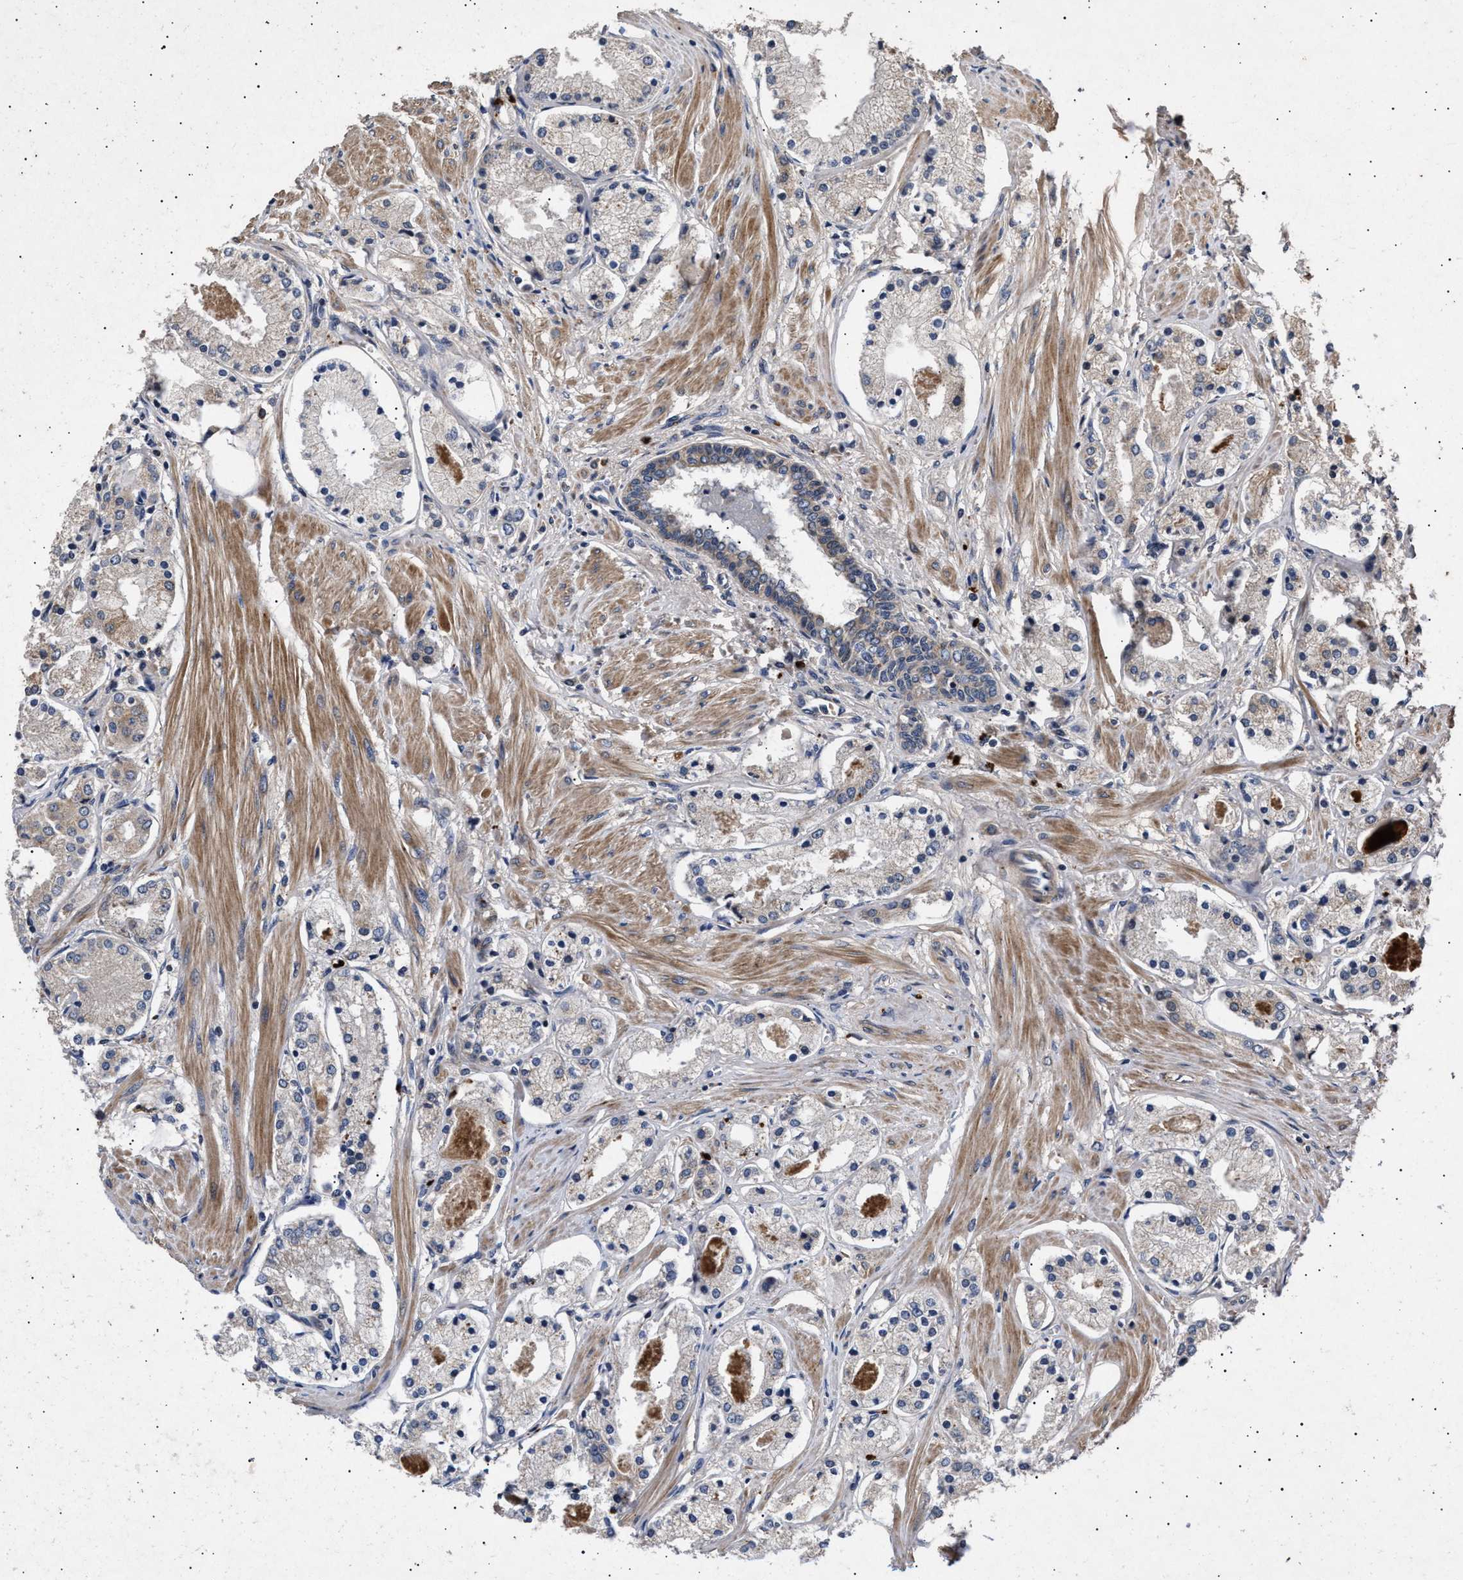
{"staining": {"intensity": "weak", "quantity": "<25%", "location": "cytoplasmic/membranous"}, "tissue": "prostate cancer", "cell_type": "Tumor cells", "image_type": "cancer", "snomed": [{"axis": "morphology", "description": "Adenocarcinoma, High grade"}, {"axis": "topography", "description": "Prostate"}], "caption": "This is a photomicrograph of immunohistochemistry staining of adenocarcinoma (high-grade) (prostate), which shows no expression in tumor cells.", "gene": "ITGB5", "patient": {"sex": "male", "age": 66}}